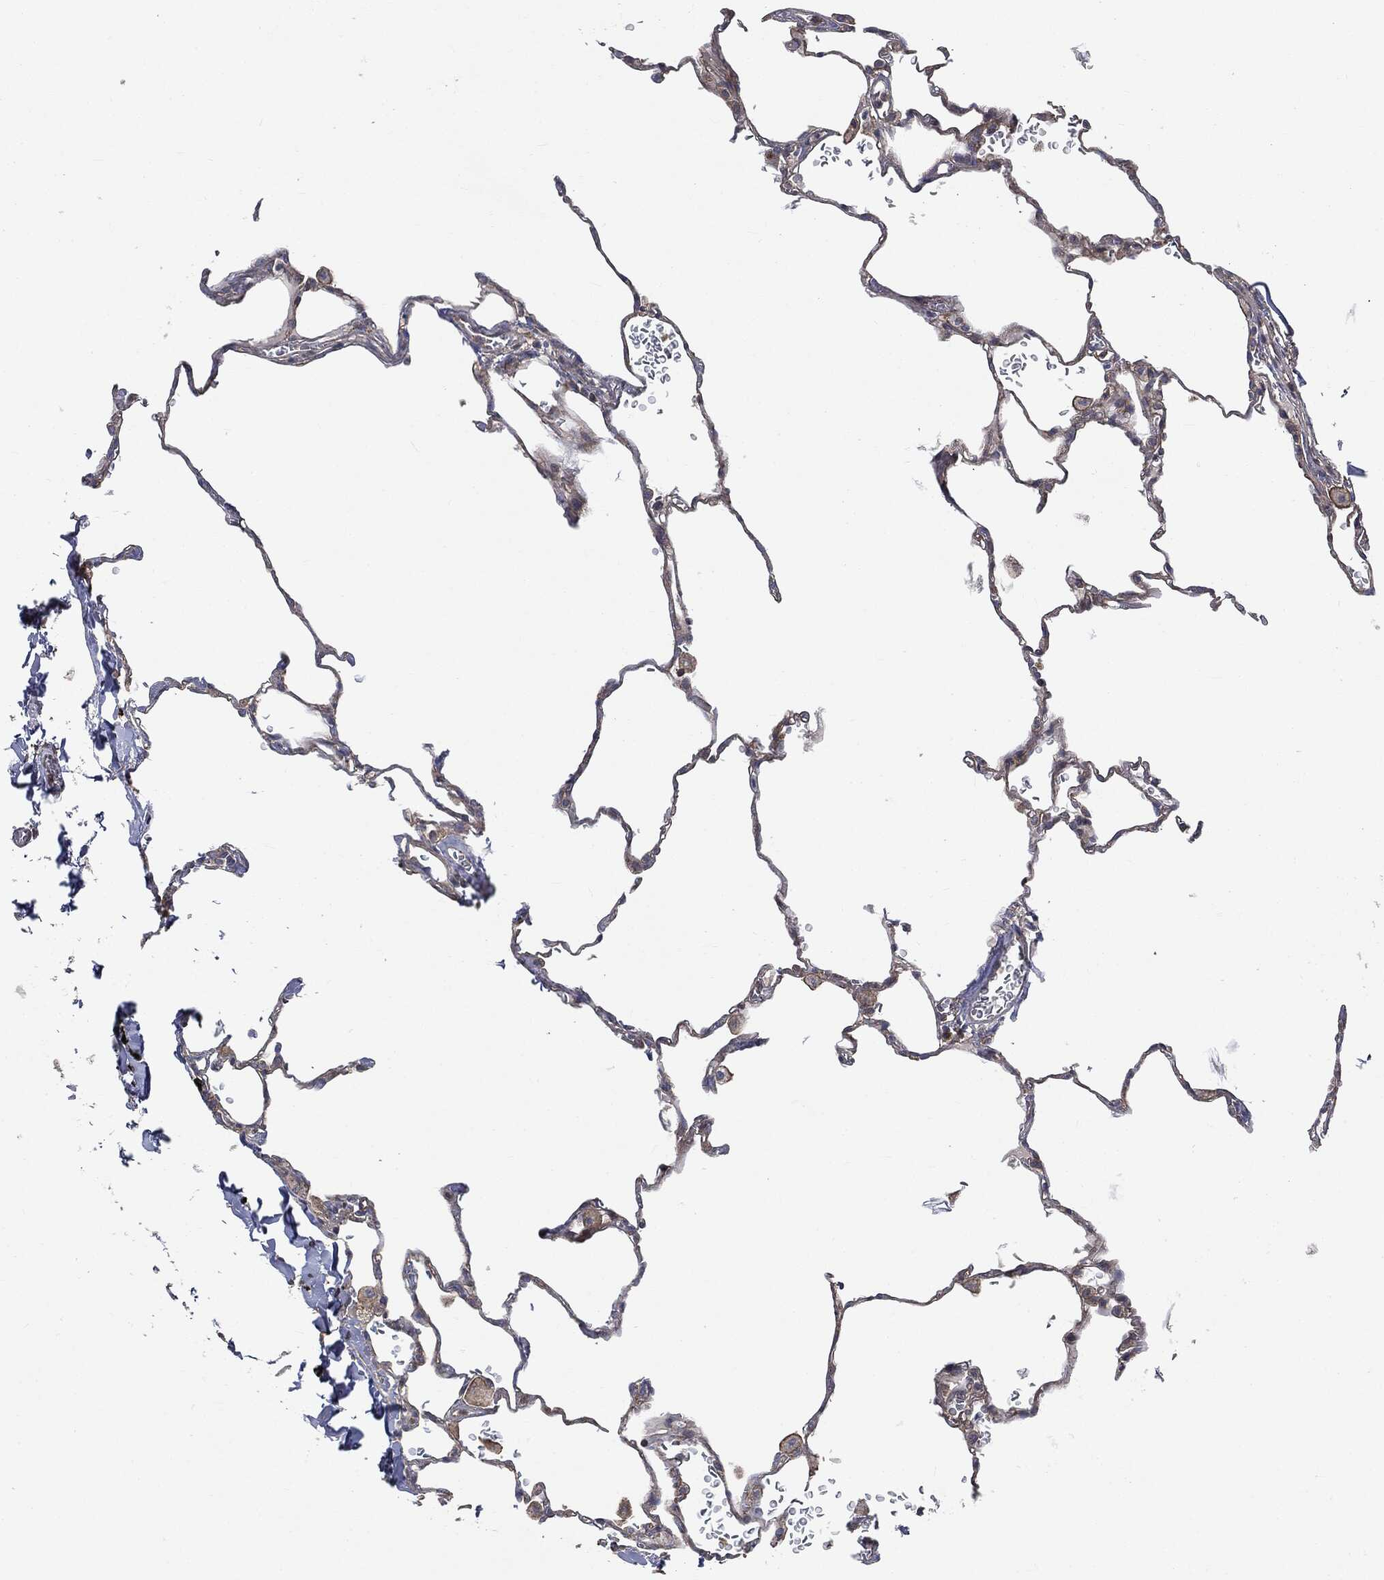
{"staining": {"intensity": "weak", "quantity": "<25%", "location": "cytoplasmic/membranous"}, "tissue": "lung", "cell_type": "Alveolar cells", "image_type": "normal", "snomed": [{"axis": "morphology", "description": "Normal tissue, NOS"}, {"axis": "morphology", "description": "Adenocarcinoma, metastatic, NOS"}, {"axis": "topography", "description": "Lung"}], "caption": "The IHC image has no significant positivity in alveolar cells of lung. (DAB IHC visualized using brightfield microscopy, high magnification).", "gene": "EPS15L1", "patient": {"sex": "male", "age": 45}}